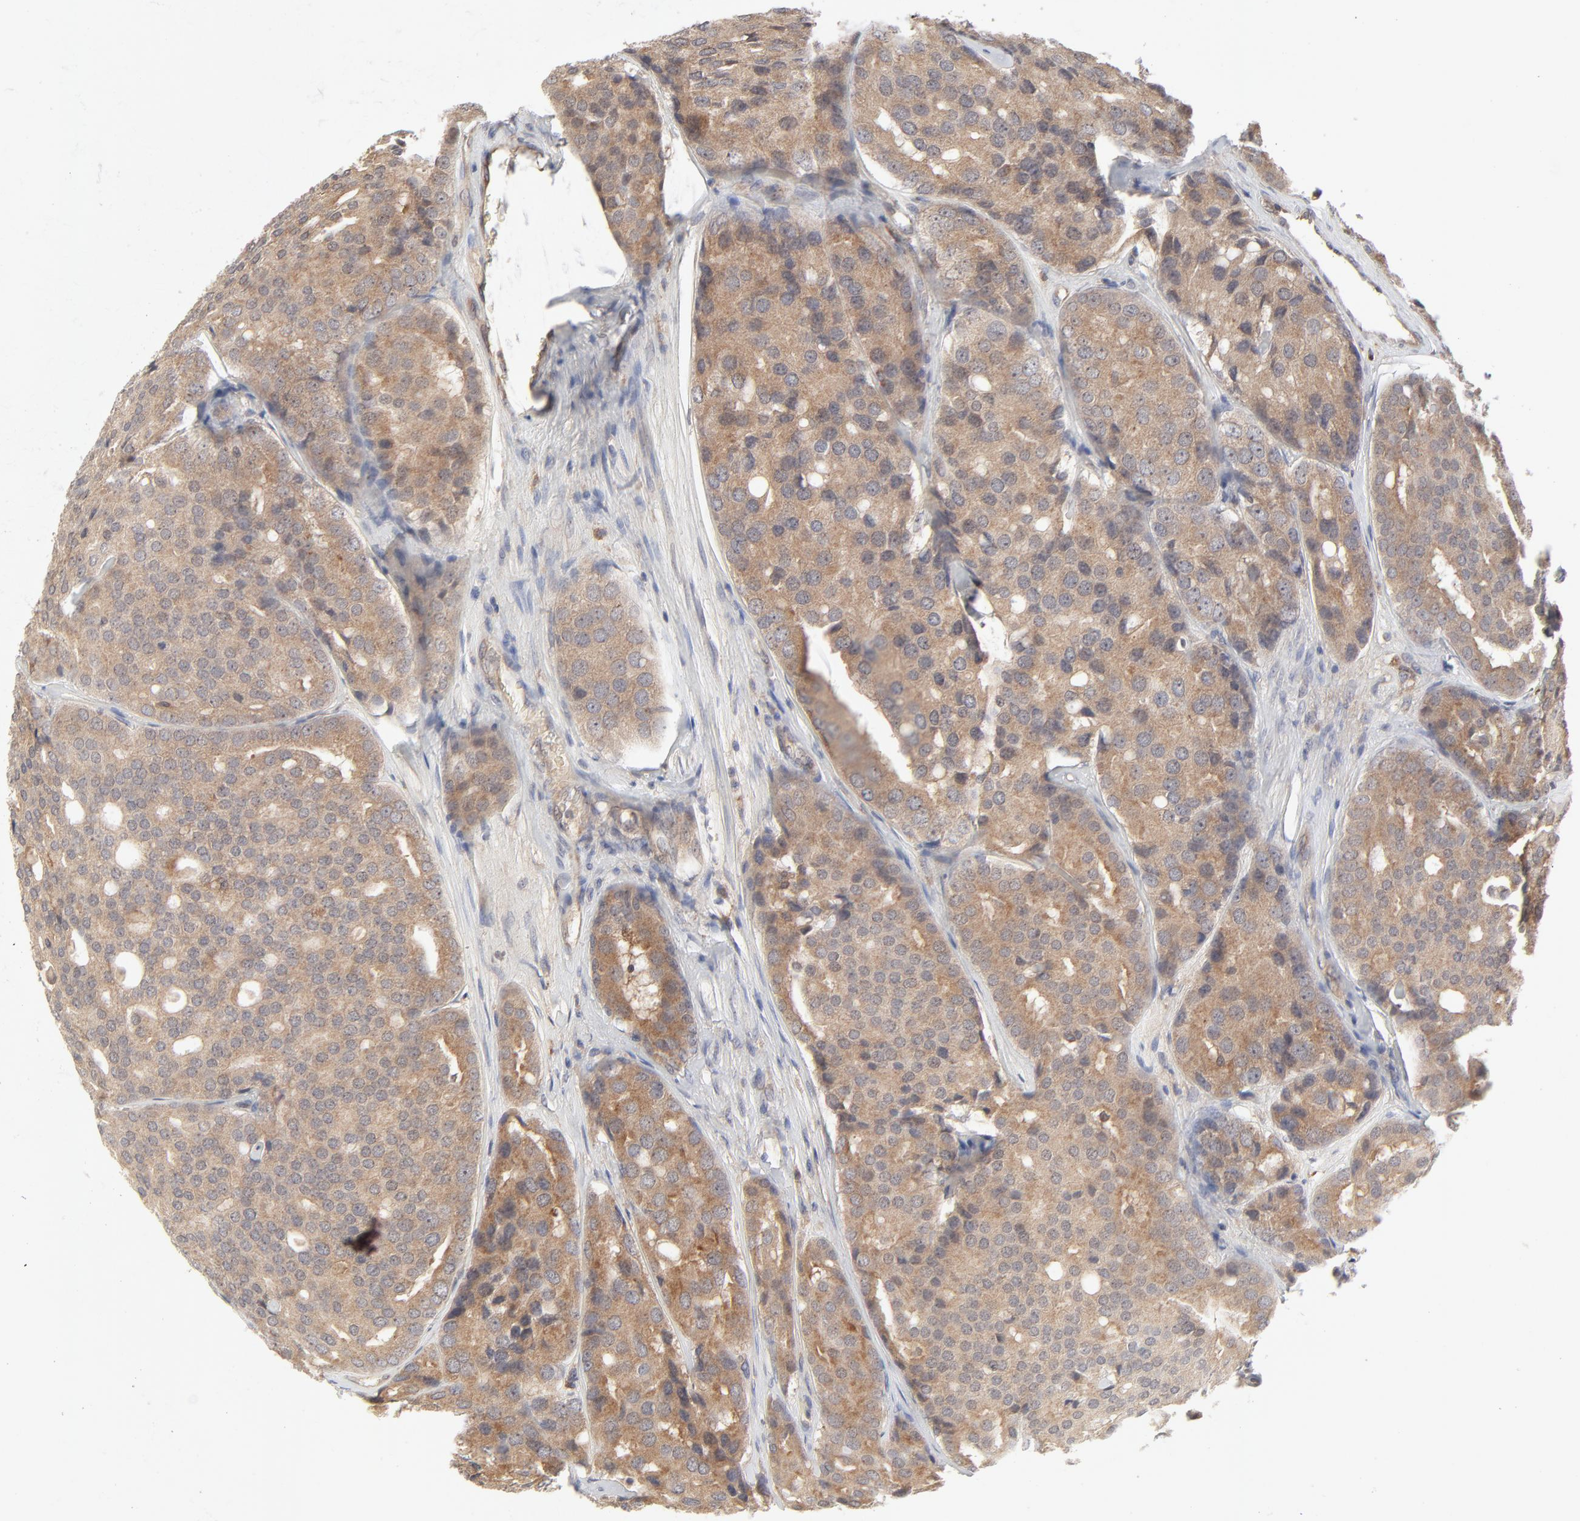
{"staining": {"intensity": "moderate", "quantity": ">75%", "location": "cytoplasmic/membranous"}, "tissue": "prostate cancer", "cell_type": "Tumor cells", "image_type": "cancer", "snomed": [{"axis": "morphology", "description": "Adenocarcinoma, High grade"}, {"axis": "topography", "description": "Prostate"}], "caption": "A medium amount of moderate cytoplasmic/membranous expression is seen in about >75% of tumor cells in prostate cancer (high-grade adenocarcinoma) tissue.", "gene": "RAB5C", "patient": {"sex": "male", "age": 64}}